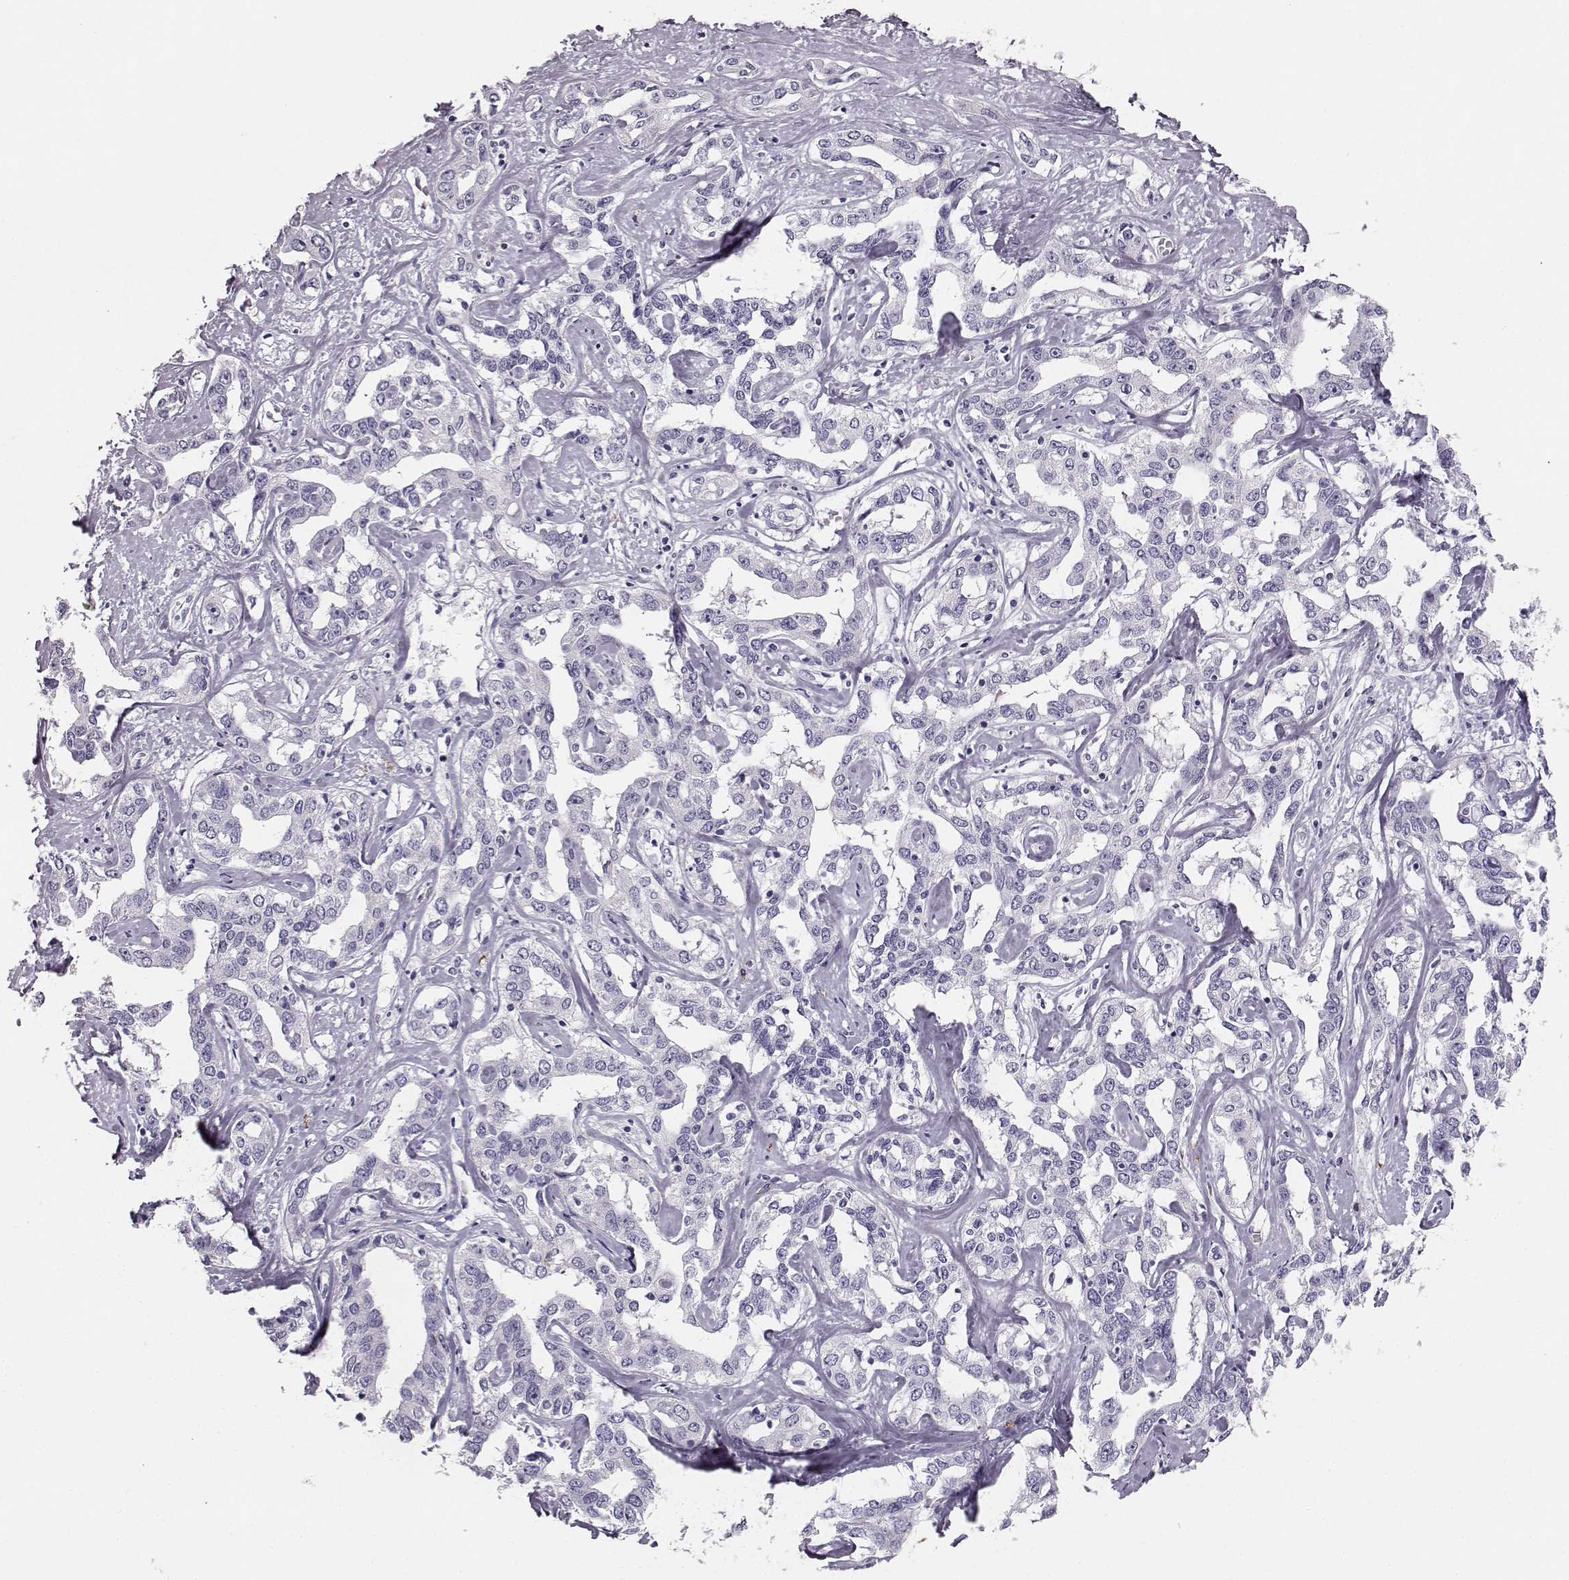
{"staining": {"intensity": "negative", "quantity": "none", "location": "none"}, "tissue": "liver cancer", "cell_type": "Tumor cells", "image_type": "cancer", "snomed": [{"axis": "morphology", "description": "Cholangiocarcinoma"}, {"axis": "topography", "description": "Liver"}], "caption": "Protein analysis of liver cholangiocarcinoma exhibits no significant staining in tumor cells. Nuclei are stained in blue.", "gene": "NPTXR", "patient": {"sex": "male", "age": 59}}